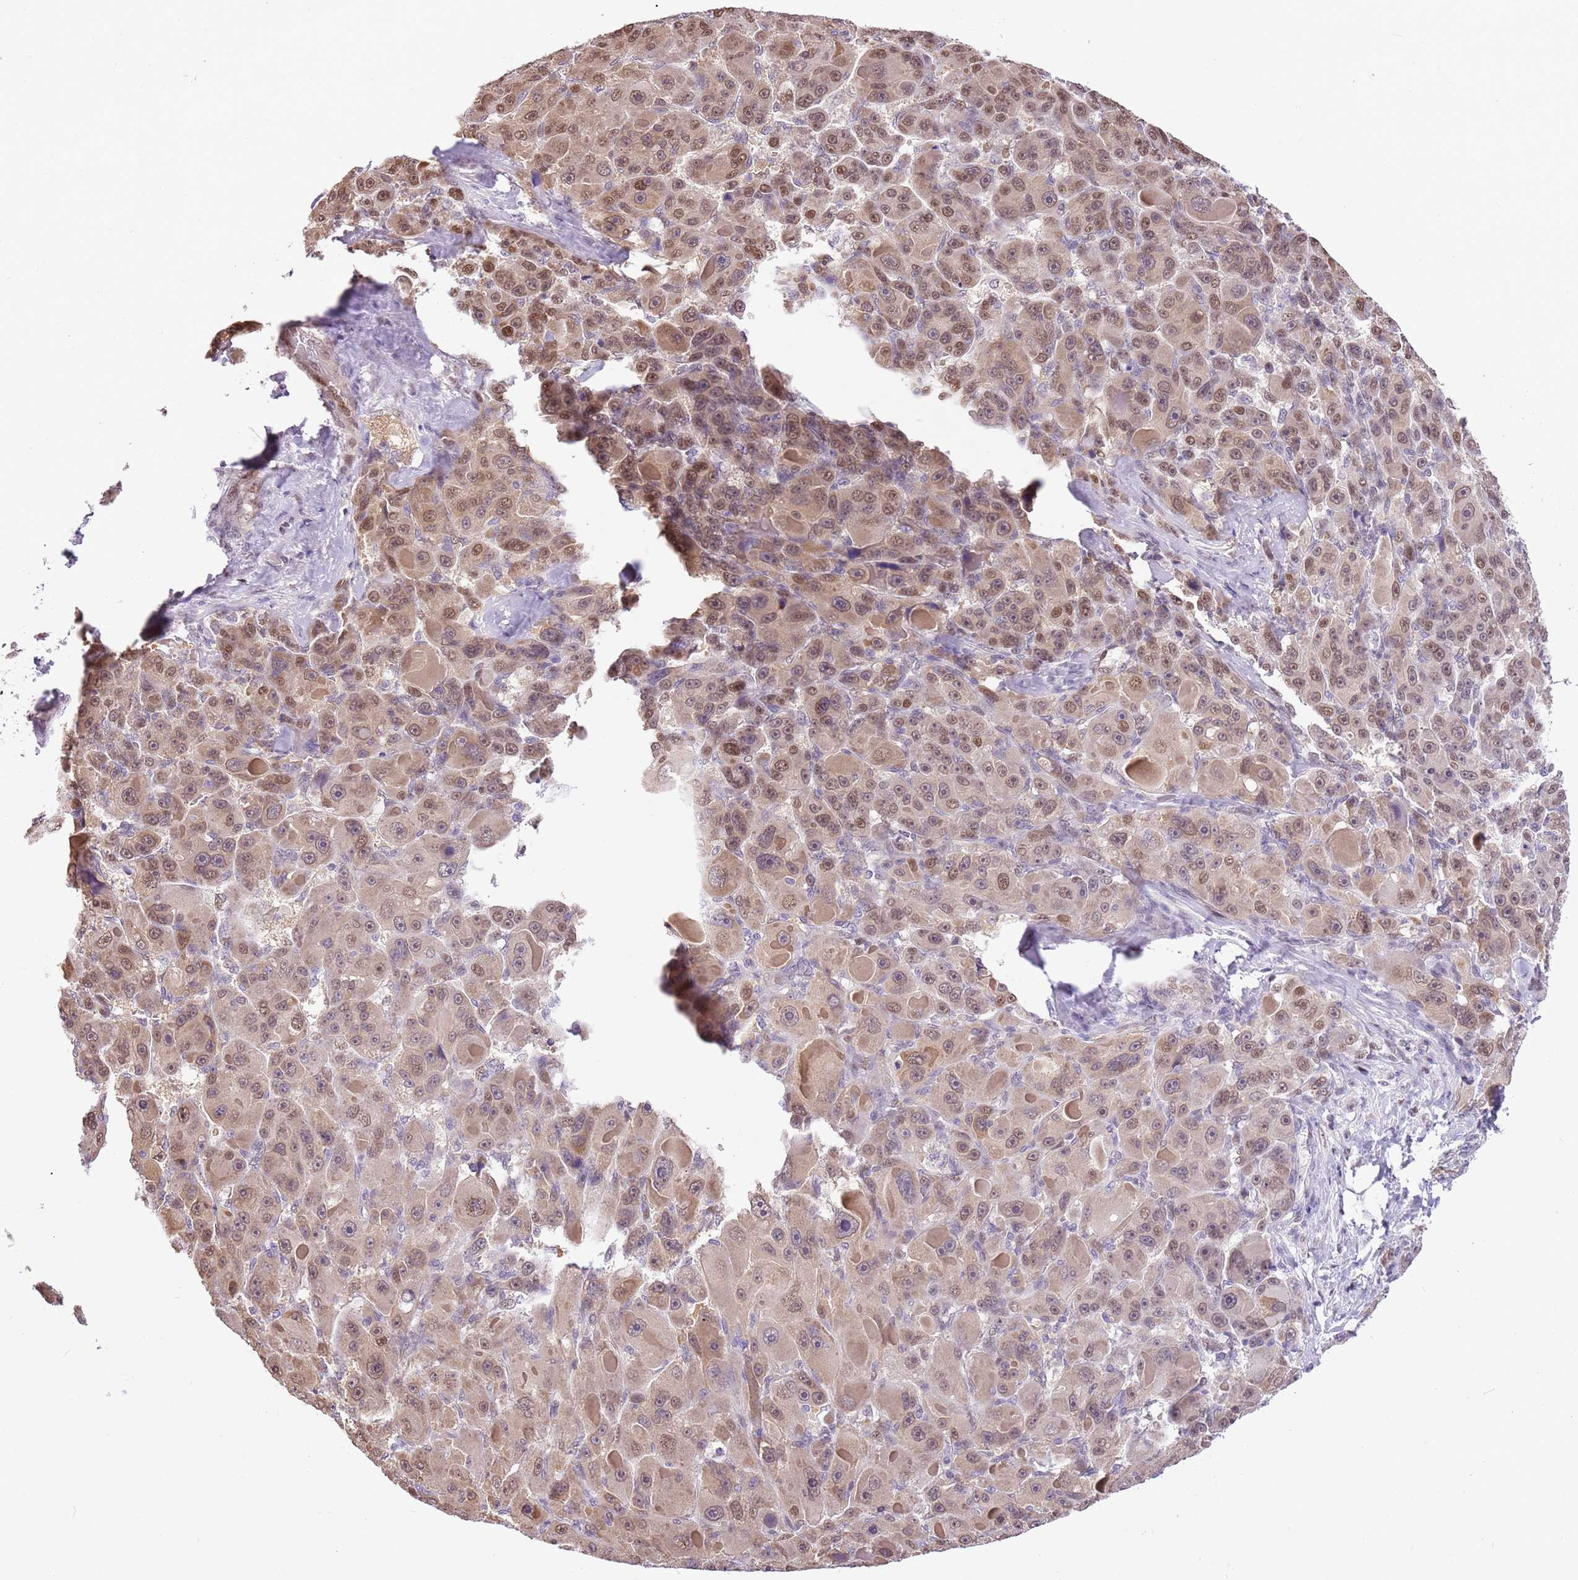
{"staining": {"intensity": "moderate", "quantity": ">75%", "location": "cytoplasmic/membranous,nuclear"}, "tissue": "liver cancer", "cell_type": "Tumor cells", "image_type": "cancer", "snomed": [{"axis": "morphology", "description": "Carcinoma, Hepatocellular, NOS"}, {"axis": "topography", "description": "Liver"}], "caption": "Liver hepatocellular carcinoma stained for a protein (brown) demonstrates moderate cytoplasmic/membranous and nuclear positive positivity in about >75% of tumor cells.", "gene": "RFK", "patient": {"sex": "male", "age": 76}}